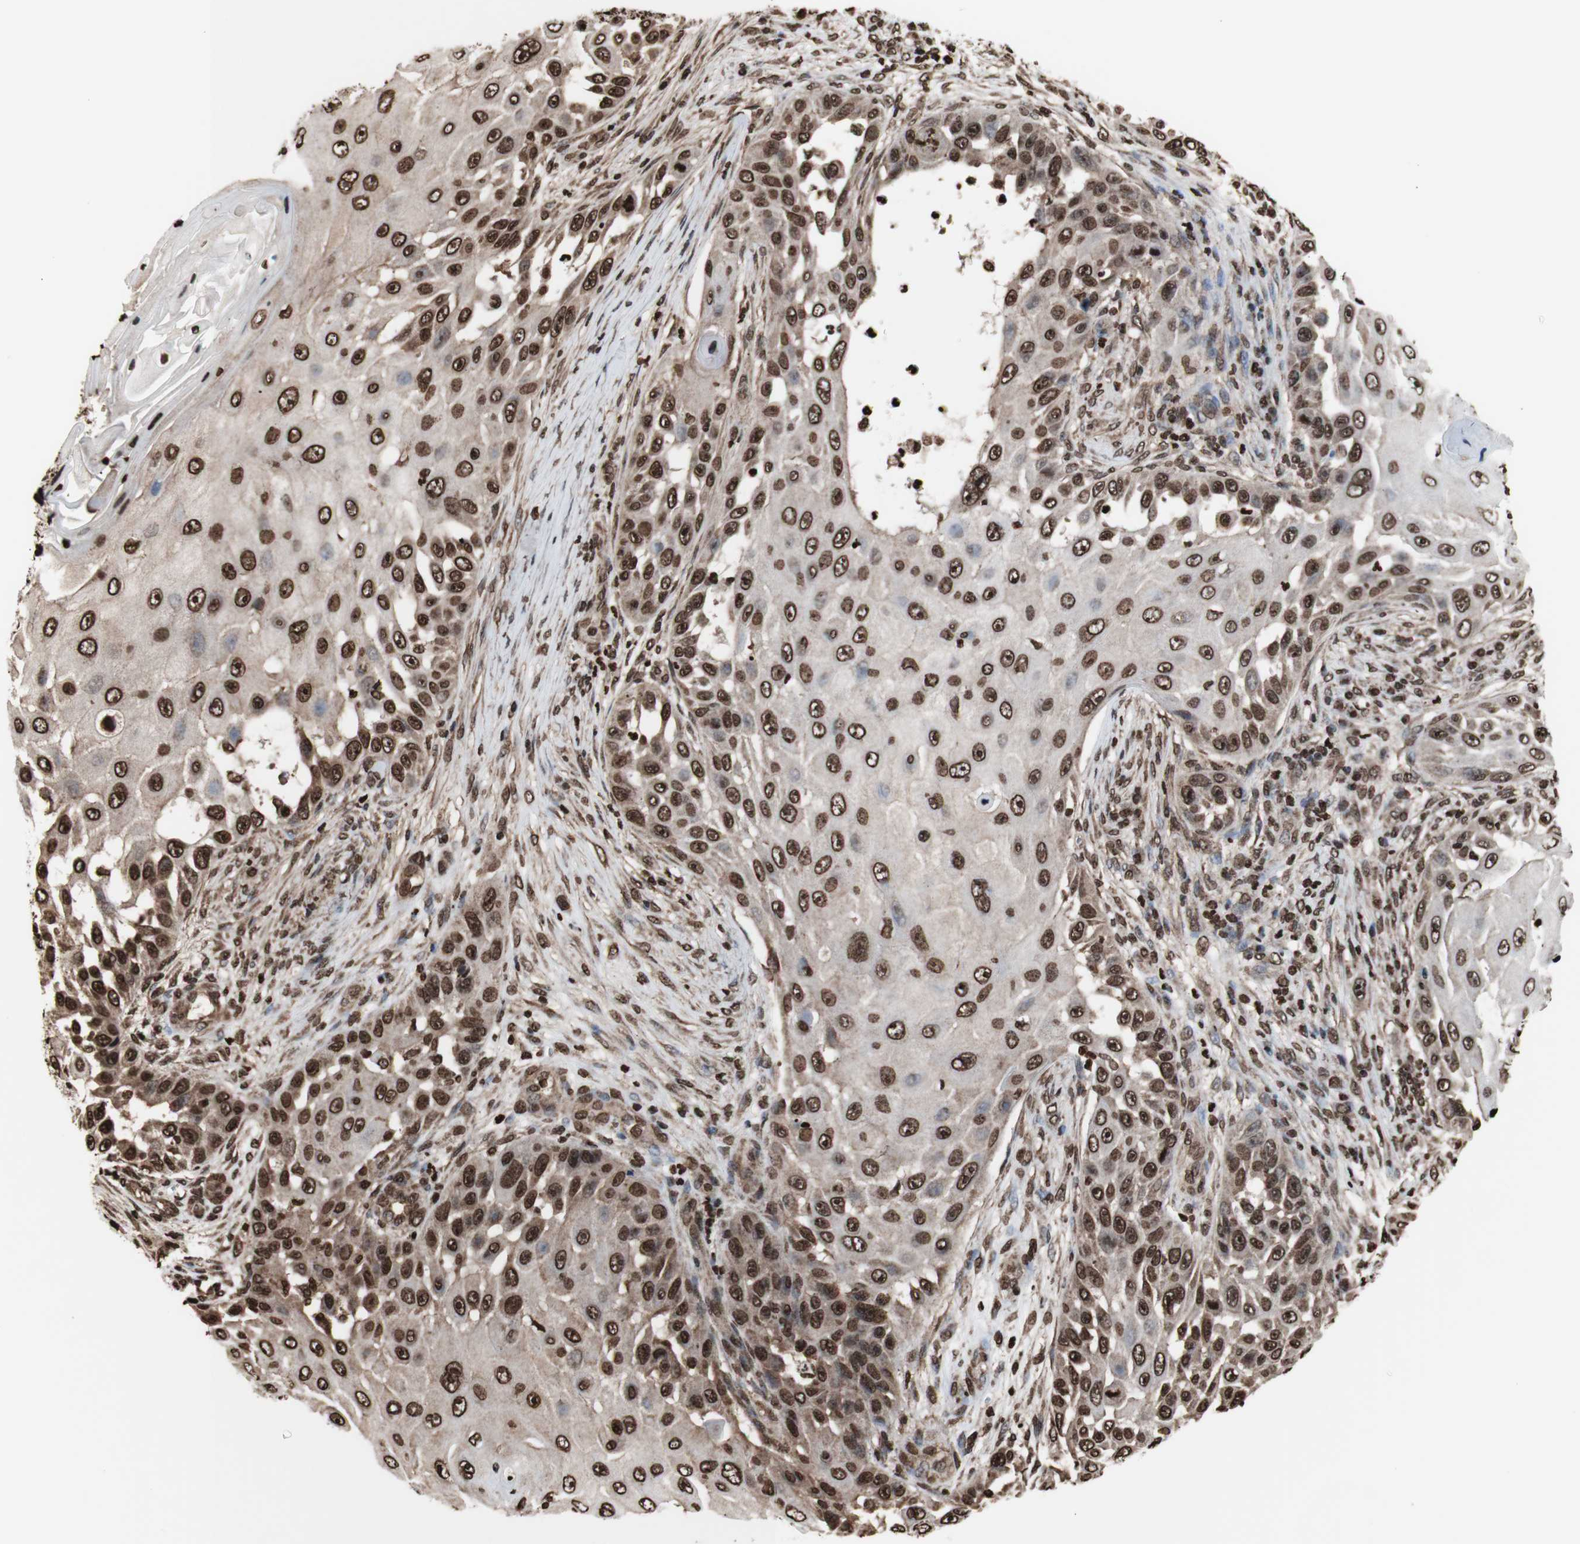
{"staining": {"intensity": "strong", "quantity": ">75%", "location": "cytoplasmic/membranous,nuclear"}, "tissue": "skin cancer", "cell_type": "Tumor cells", "image_type": "cancer", "snomed": [{"axis": "morphology", "description": "Squamous cell carcinoma, NOS"}, {"axis": "topography", "description": "Skin"}], "caption": "Tumor cells reveal high levels of strong cytoplasmic/membranous and nuclear positivity in approximately >75% of cells in skin squamous cell carcinoma. Immunohistochemistry stains the protein in brown and the nuclei are stained blue.", "gene": "SNAI2", "patient": {"sex": "female", "age": 44}}